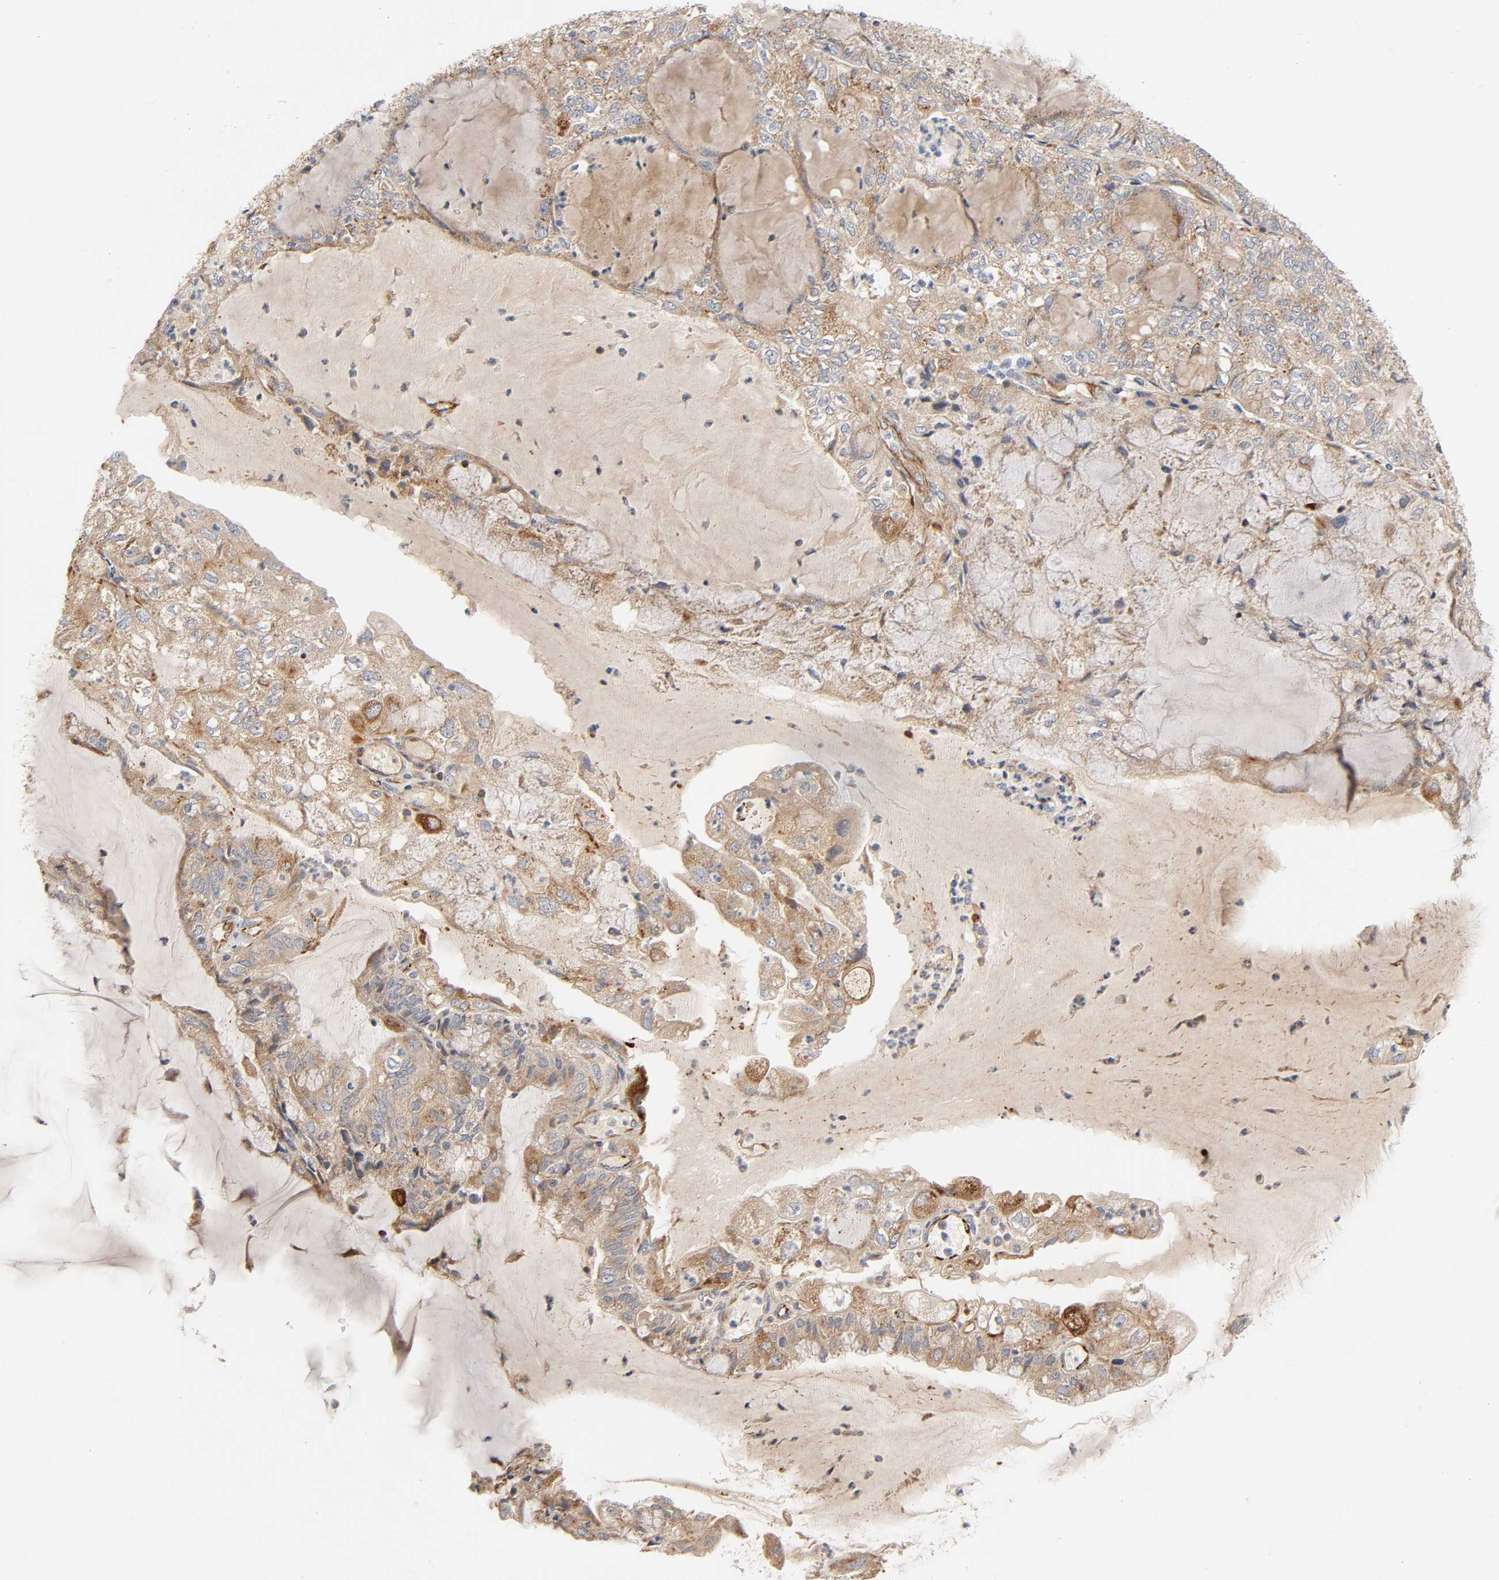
{"staining": {"intensity": "moderate", "quantity": ">75%", "location": "cytoplasmic/membranous"}, "tissue": "endometrial cancer", "cell_type": "Tumor cells", "image_type": "cancer", "snomed": [{"axis": "morphology", "description": "Adenocarcinoma, NOS"}, {"axis": "topography", "description": "Endometrium"}], "caption": "There is medium levels of moderate cytoplasmic/membranous expression in tumor cells of adenocarcinoma (endometrial), as demonstrated by immunohistochemical staining (brown color).", "gene": "REEP6", "patient": {"sex": "female", "age": 81}}